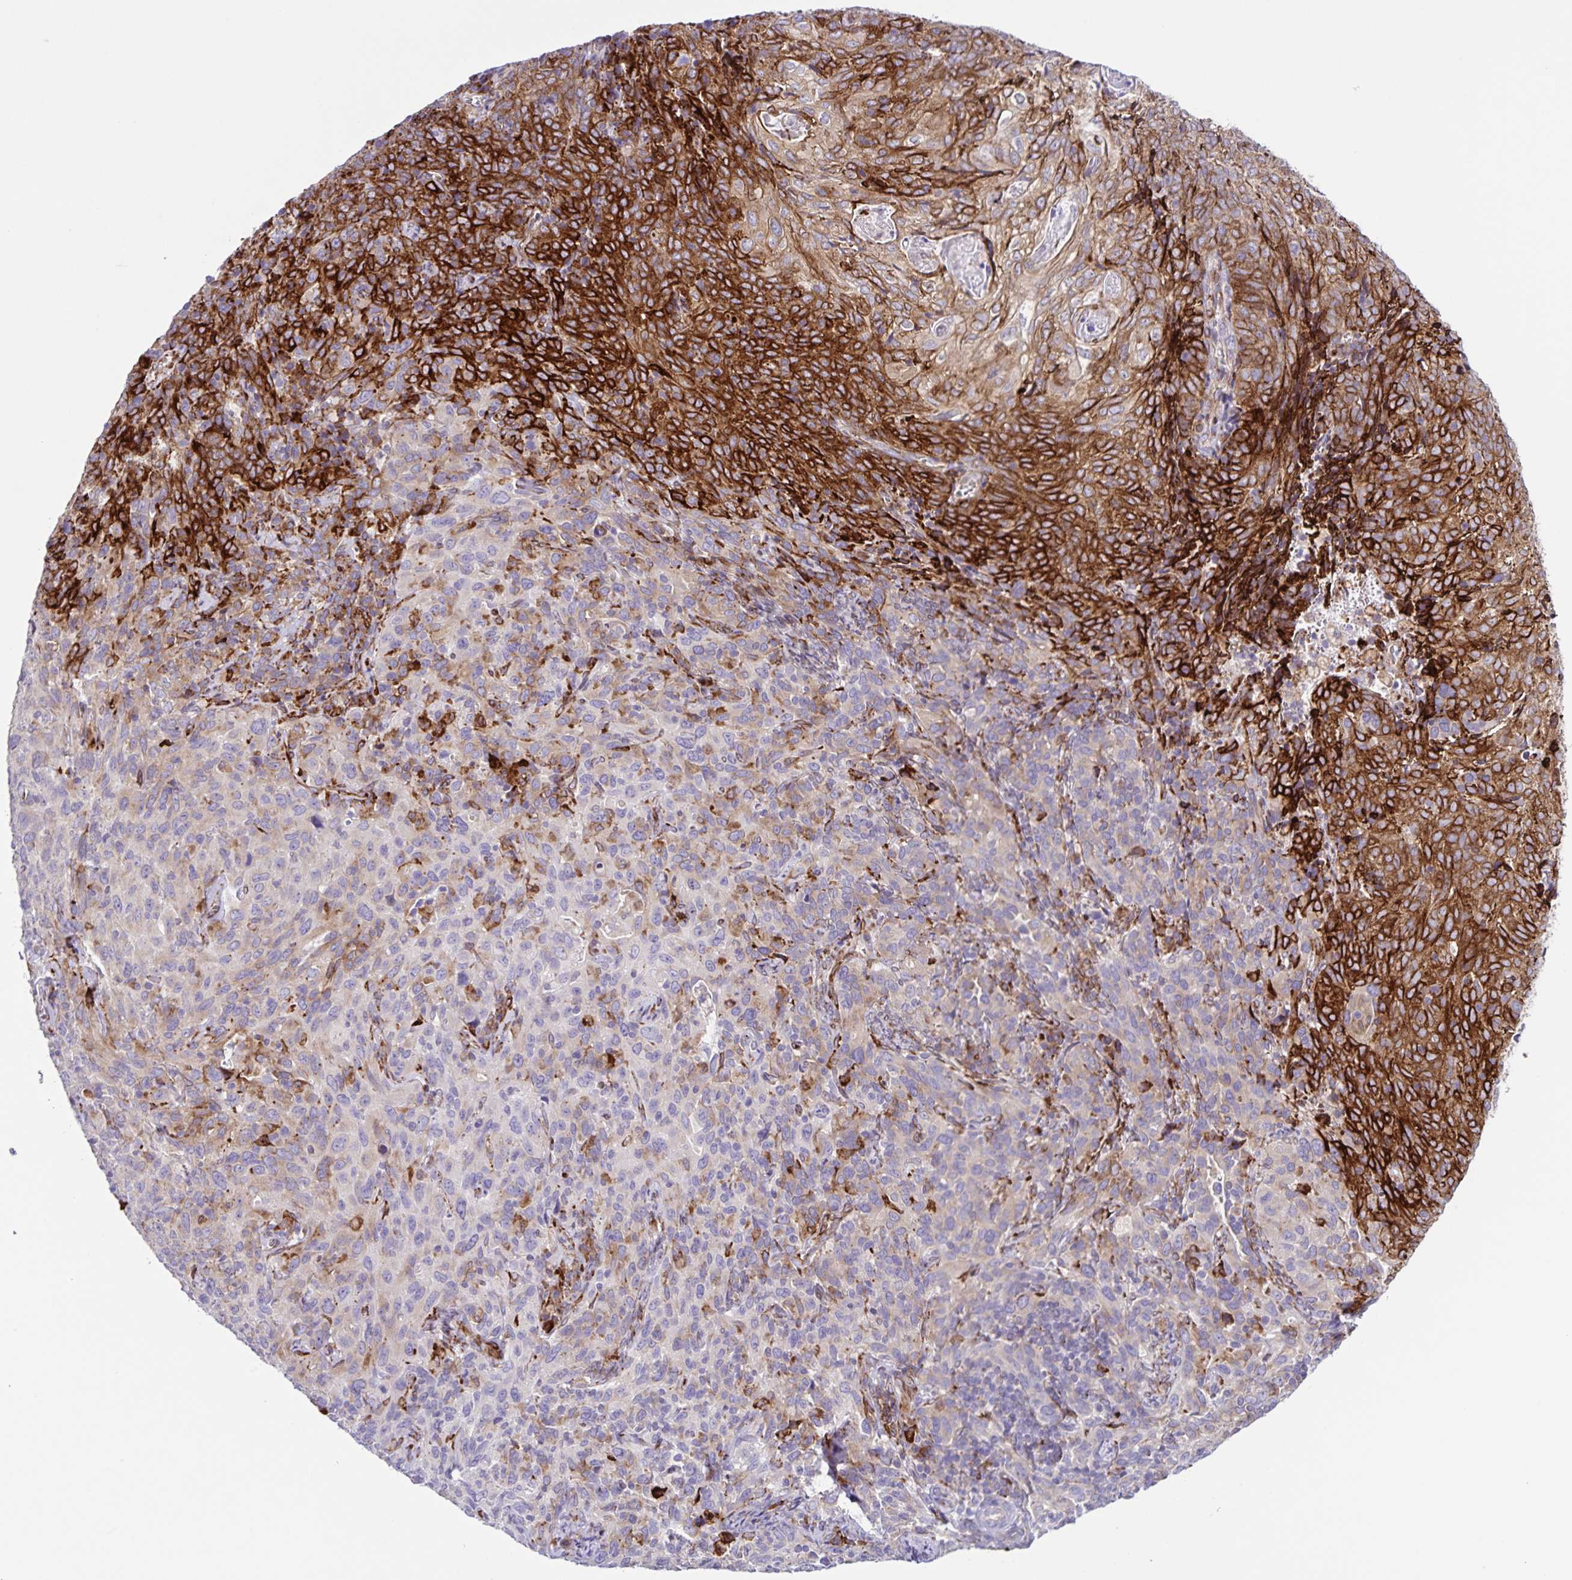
{"staining": {"intensity": "strong", "quantity": "25%-75%", "location": "cytoplasmic/membranous"}, "tissue": "cervical cancer", "cell_type": "Tumor cells", "image_type": "cancer", "snomed": [{"axis": "morphology", "description": "Squamous cell carcinoma, NOS"}, {"axis": "topography", "description": "Cervix"}], "caption": "DAB (3,3'-diaminobenzidine) immunohistochemical staining of human cervical cancer exhibits strong cytoplasmic/membranous protein staining in about 25%-75% of tumor cells.", "gene": "OSBPL5", "patient": {"sex": "female", "age": 51}}